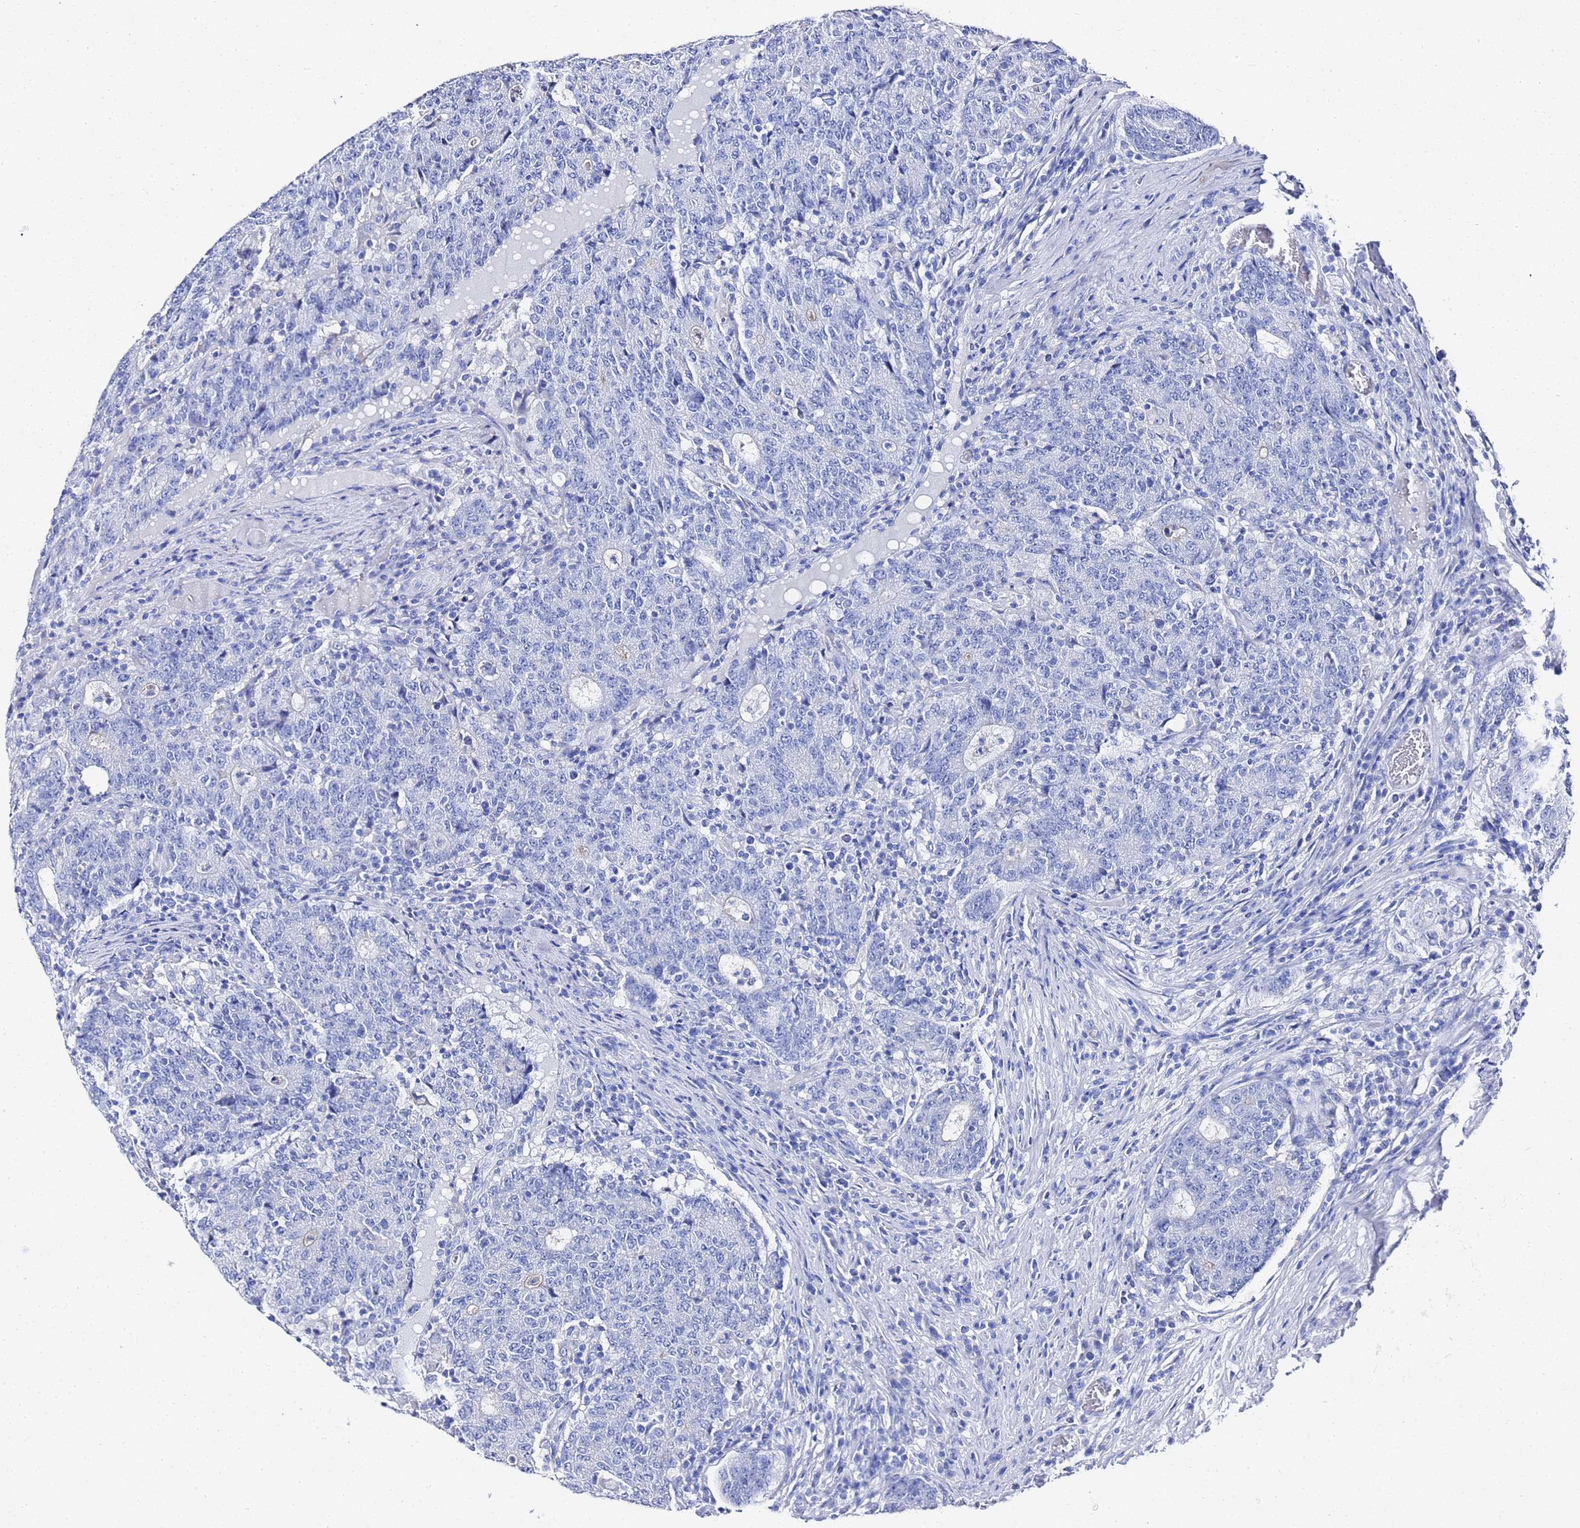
{"staining": {"intensity": "negative", "quantity": "none", "location": "none"}, "tissue": "colorectal cancer", "cell_type": "Tumor cells", "image_type": "cancer", "snomed": [{"axis": "morphology", "description": "Adenocarcinoma, NOS"}, {"axis": "topography", "description": "Colon"}], "caption": "Image shows no protein staining in tumor cells of adenocarcinoma (colorectal) tissue.", "gene": "GGT1", "patient": {"sex": "female", "age": 75}}